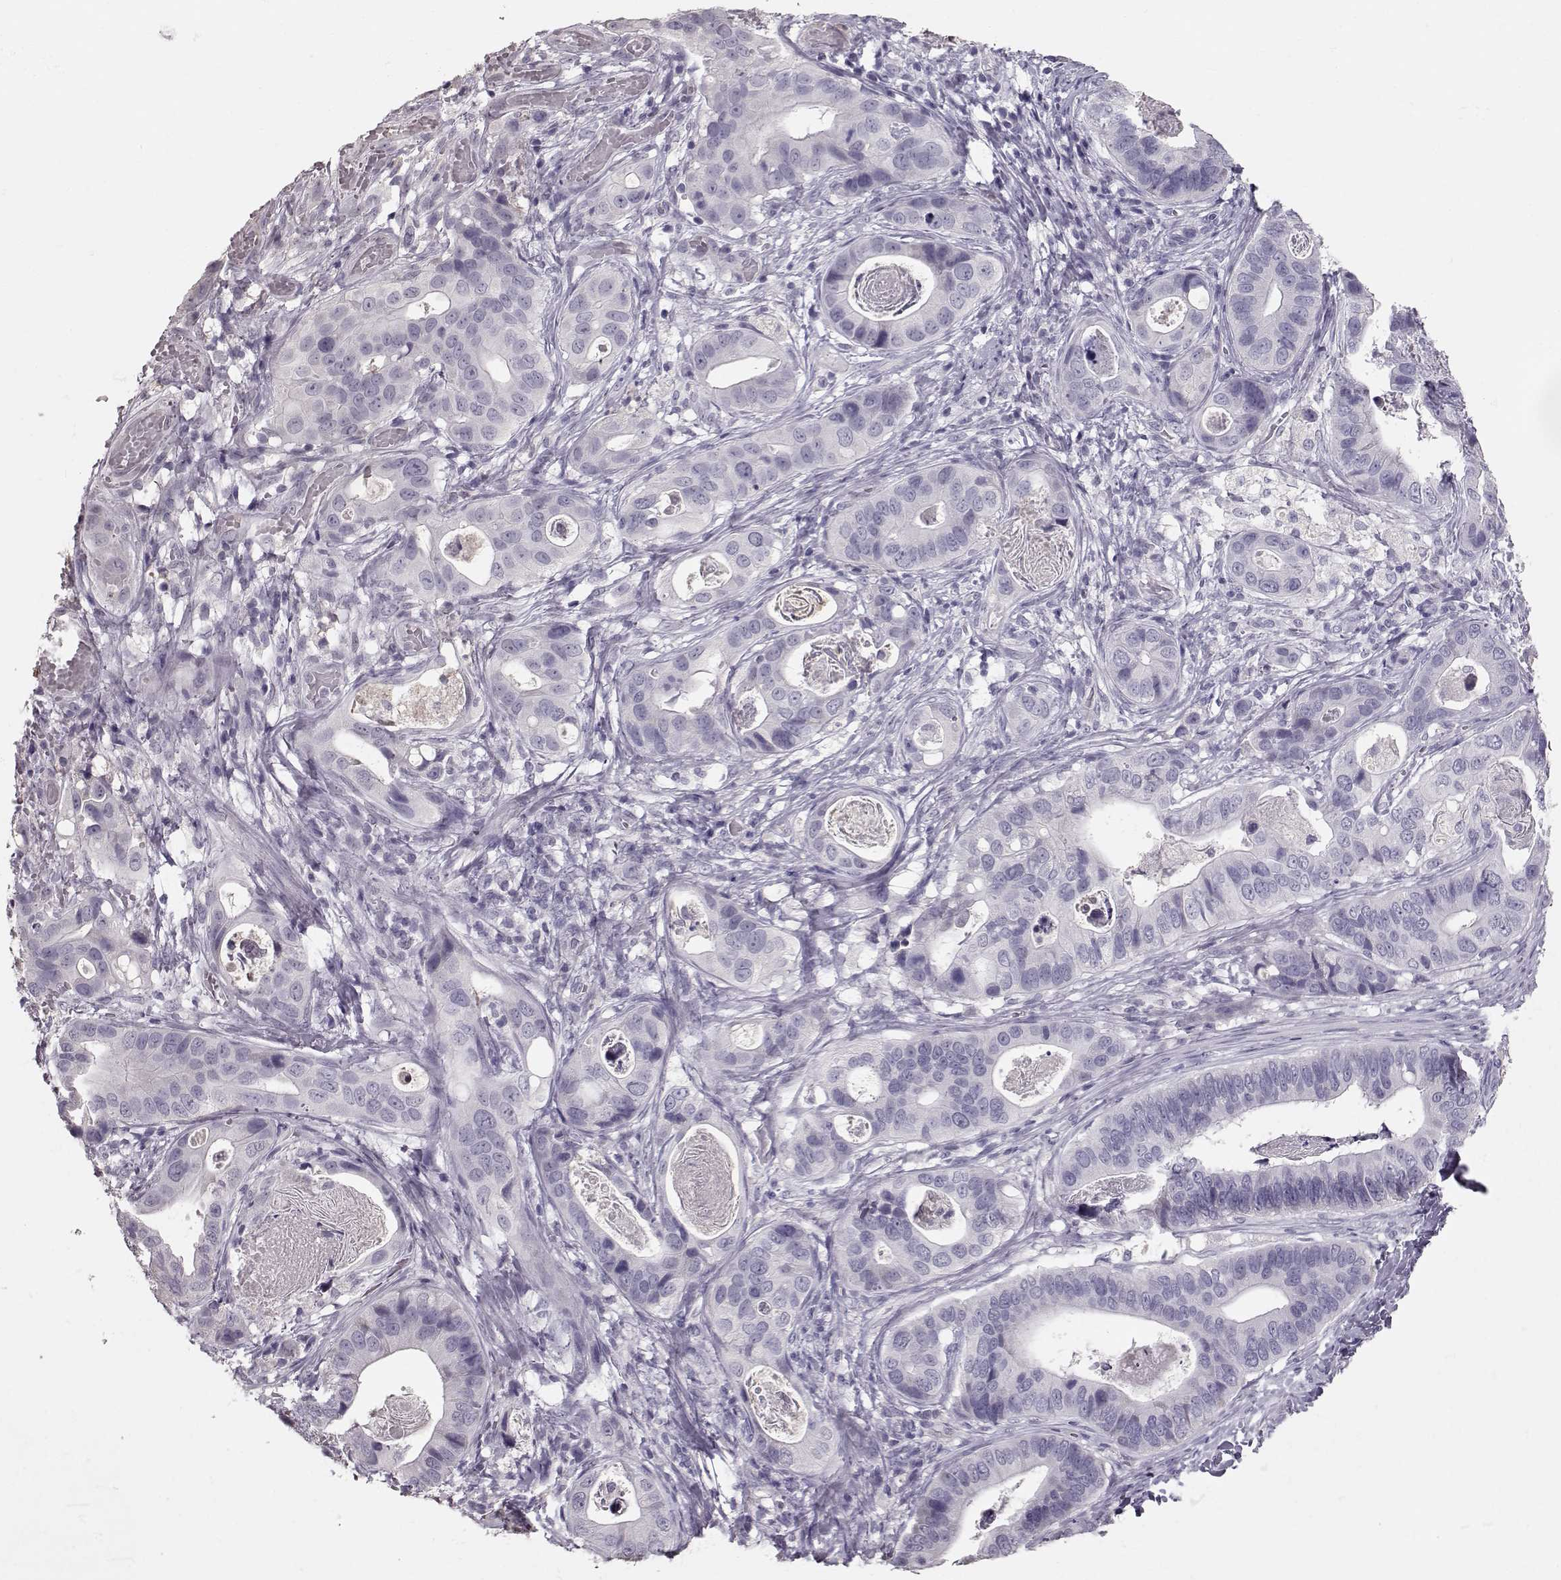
{"staining": {"intensity": "negative", "quantity": "none", "location": "none"}, "tissue": "stomach cancer", "cell_type": "Tumor cells", "image_type": "cancer", "snomed": [{"axis": "morphology", "description": "Adenocarcinoma, NOS"}, {"axis": "topography", "description": "Stomach"}], "caption": "Micrograph shows no significant protein positivity in tumor cells of stomach cancer (adenocarcinoma).", "gene": "POU1F1", "patient": {"sex": "male", "age": 84}}